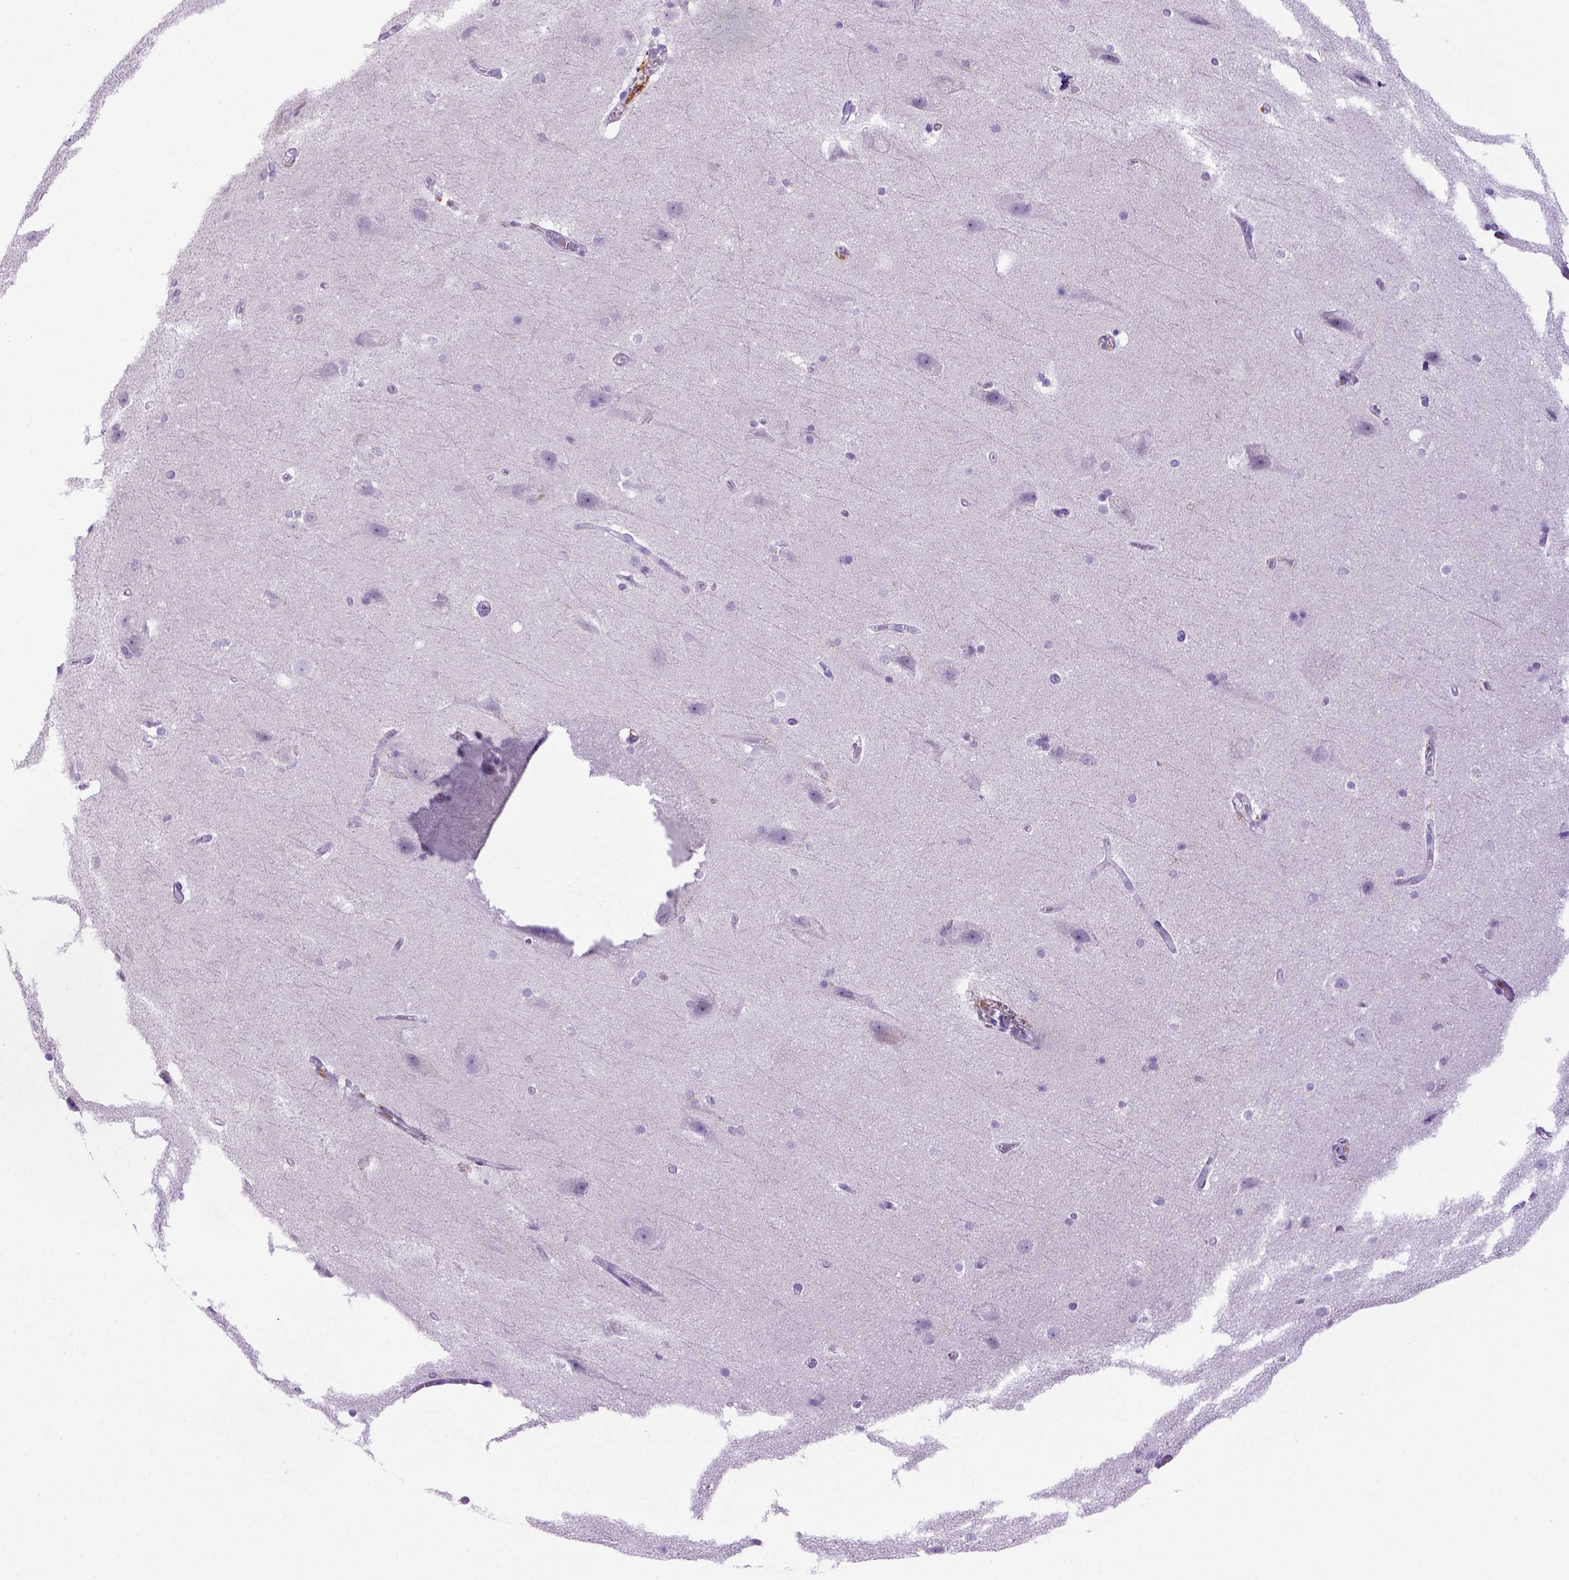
{"staining": {"intensity": "negative", "quantity": "none", "location": "none"}, "tissue": "hippocampus", "cell_type": "Glial cells", "image_type": "normal", "snomed": [{"axis": "morphology", "description": "Normal tissue, NOS"}, {"axis": "topography", "description": "Cerebral cortex"}, {"axis": "topography", "description": "Hippocampus"}], "caption": "This image is of benign hippocampus stained with immunohistochemistry (IHC) to label a protein in brown with the nuclei are counter-stained blue. There is no expression in glial cells.", "gene": "CD68", "patient": {"sex": "female", "age": 19}}